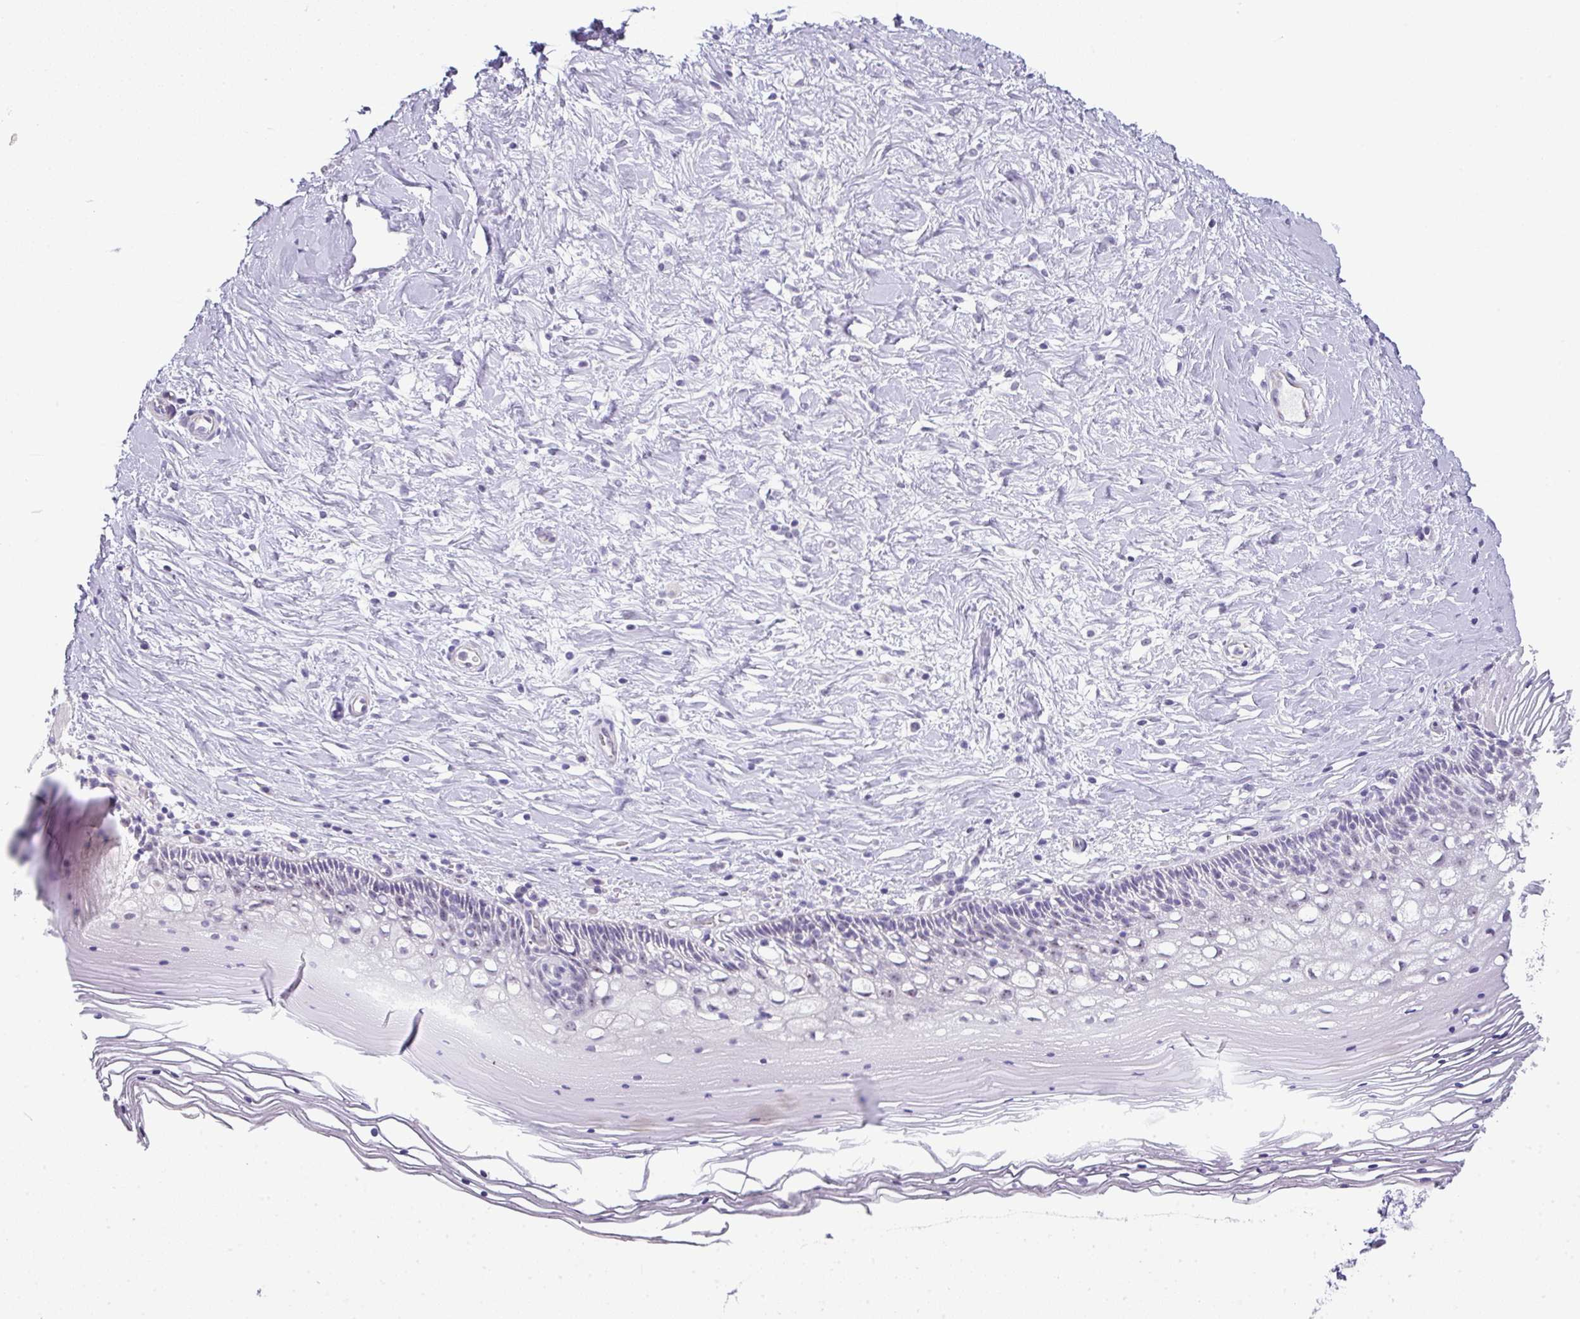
{"staining": {"intensity": "negative", "quantity": "none", "location": "none"}, "tissue": "cervix", "cell_type": "Glandular cells", "image_type": "normal", "snomed": [{"axis": "morphology", "description": "Normal tissue, NOS"}, {"axis": "topography", "description": "Cervix"}], "caption": "This image is of normal cervix stained with immunohistochemistry (IHC) to label a protein in brown with the nuclei are counter-stained blue. There is no positivity in glandular cells. (Stains: DAB (3,3'-diaminobenzidine) immunohistochemistry with hematoxylin counter stain, Microscopy: brightfield microscopy at high magnification).", "gene": "GCG", "patient": {"sex": "female", "age": 36}}